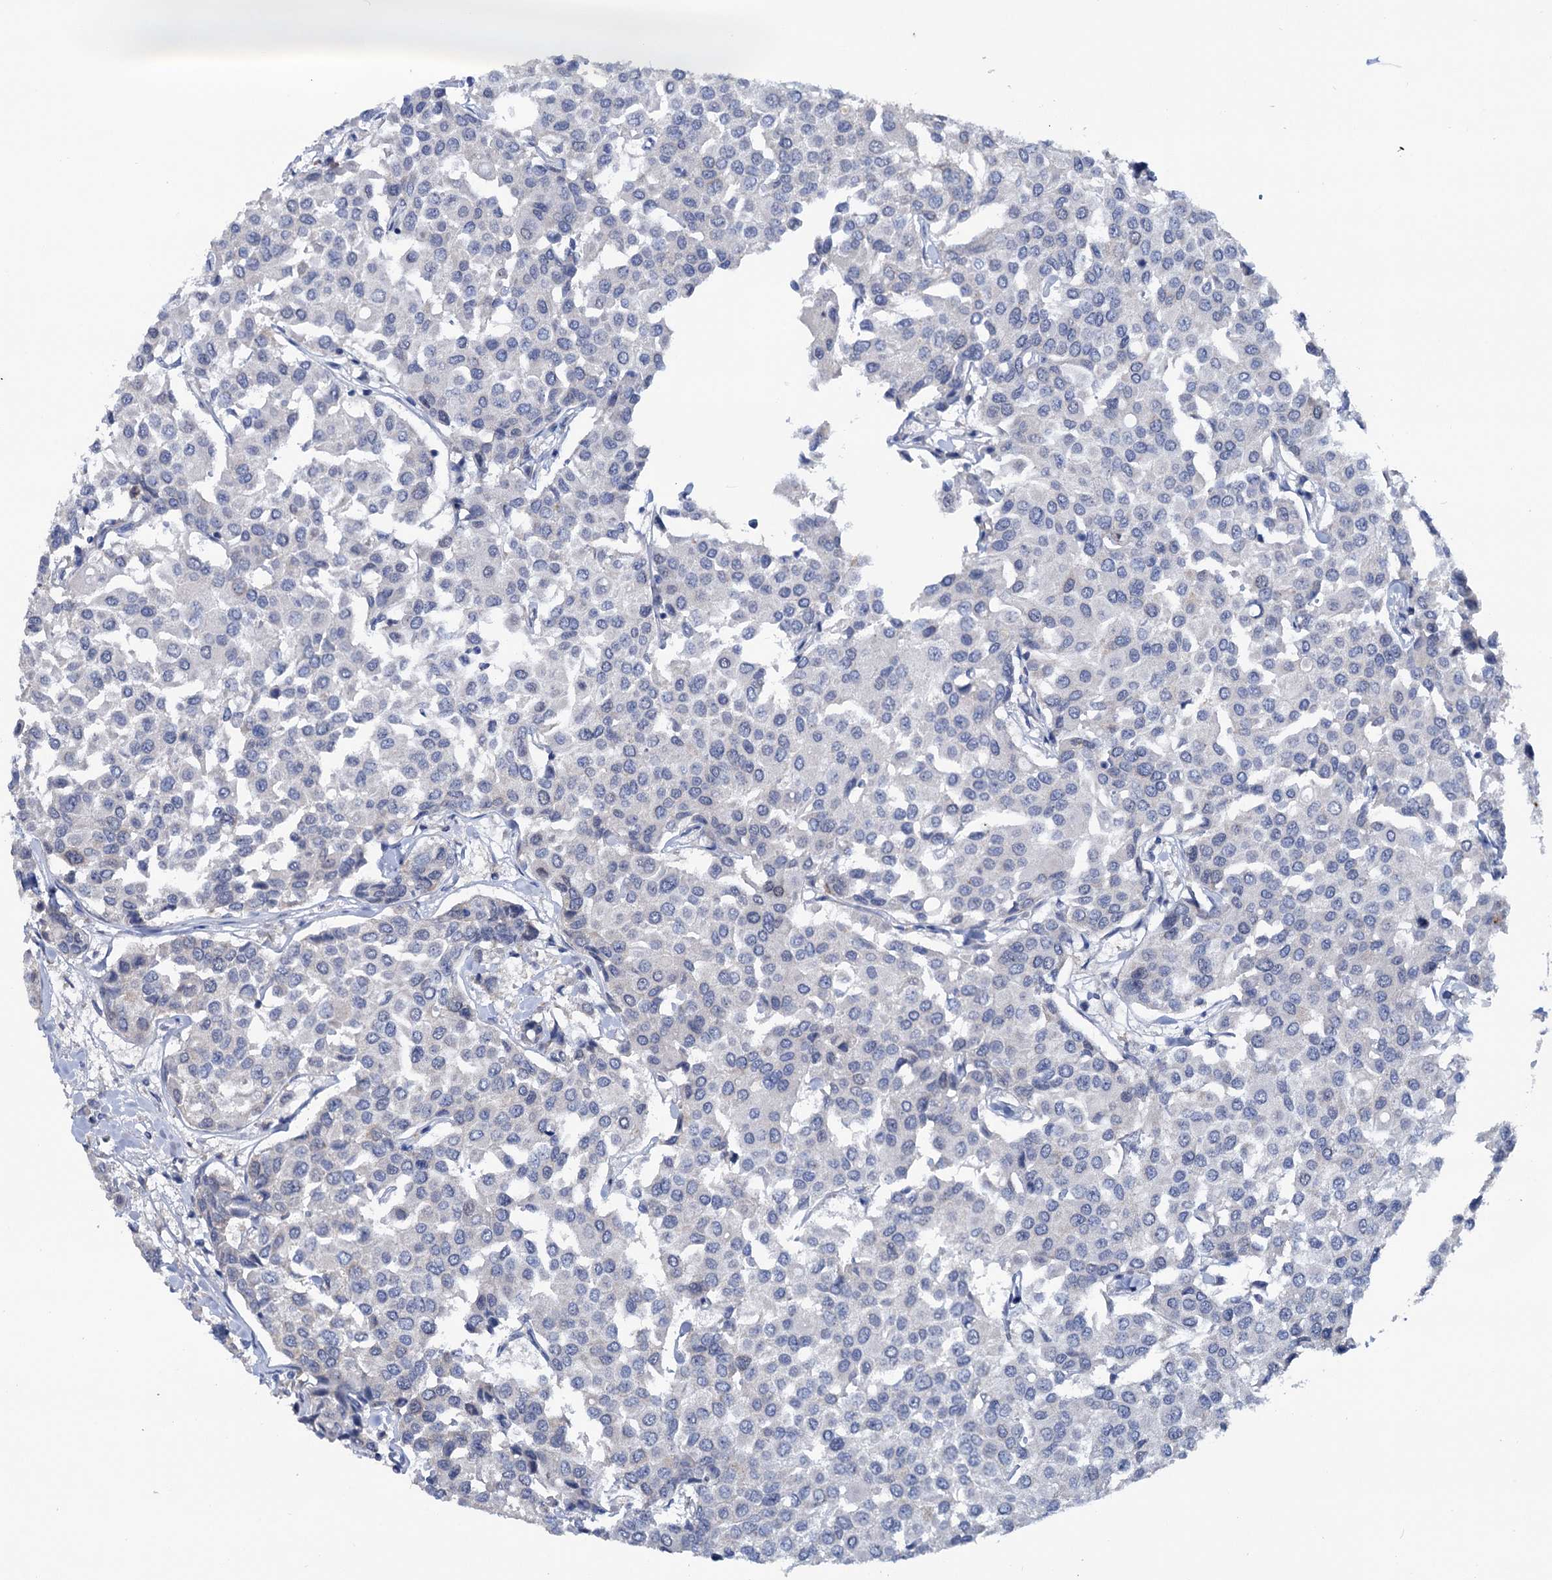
{"staining": {"intensity": "negative", "quantity": "none", "location": "none"}, "tissue": "breast cancer", "cell_type": "Tumor cells", "image_type": "cancer", "snomed": [{"axis": "morphology", "description": "Duct carcinoma"}, {"axis": "topography", "description": "Breast"}], "caption": "Tumor cells are negative for protein expression in human breast intraductal carcinoma.", "gene": "FAM111B", "patient": {"sex": "female", "age": 55}}